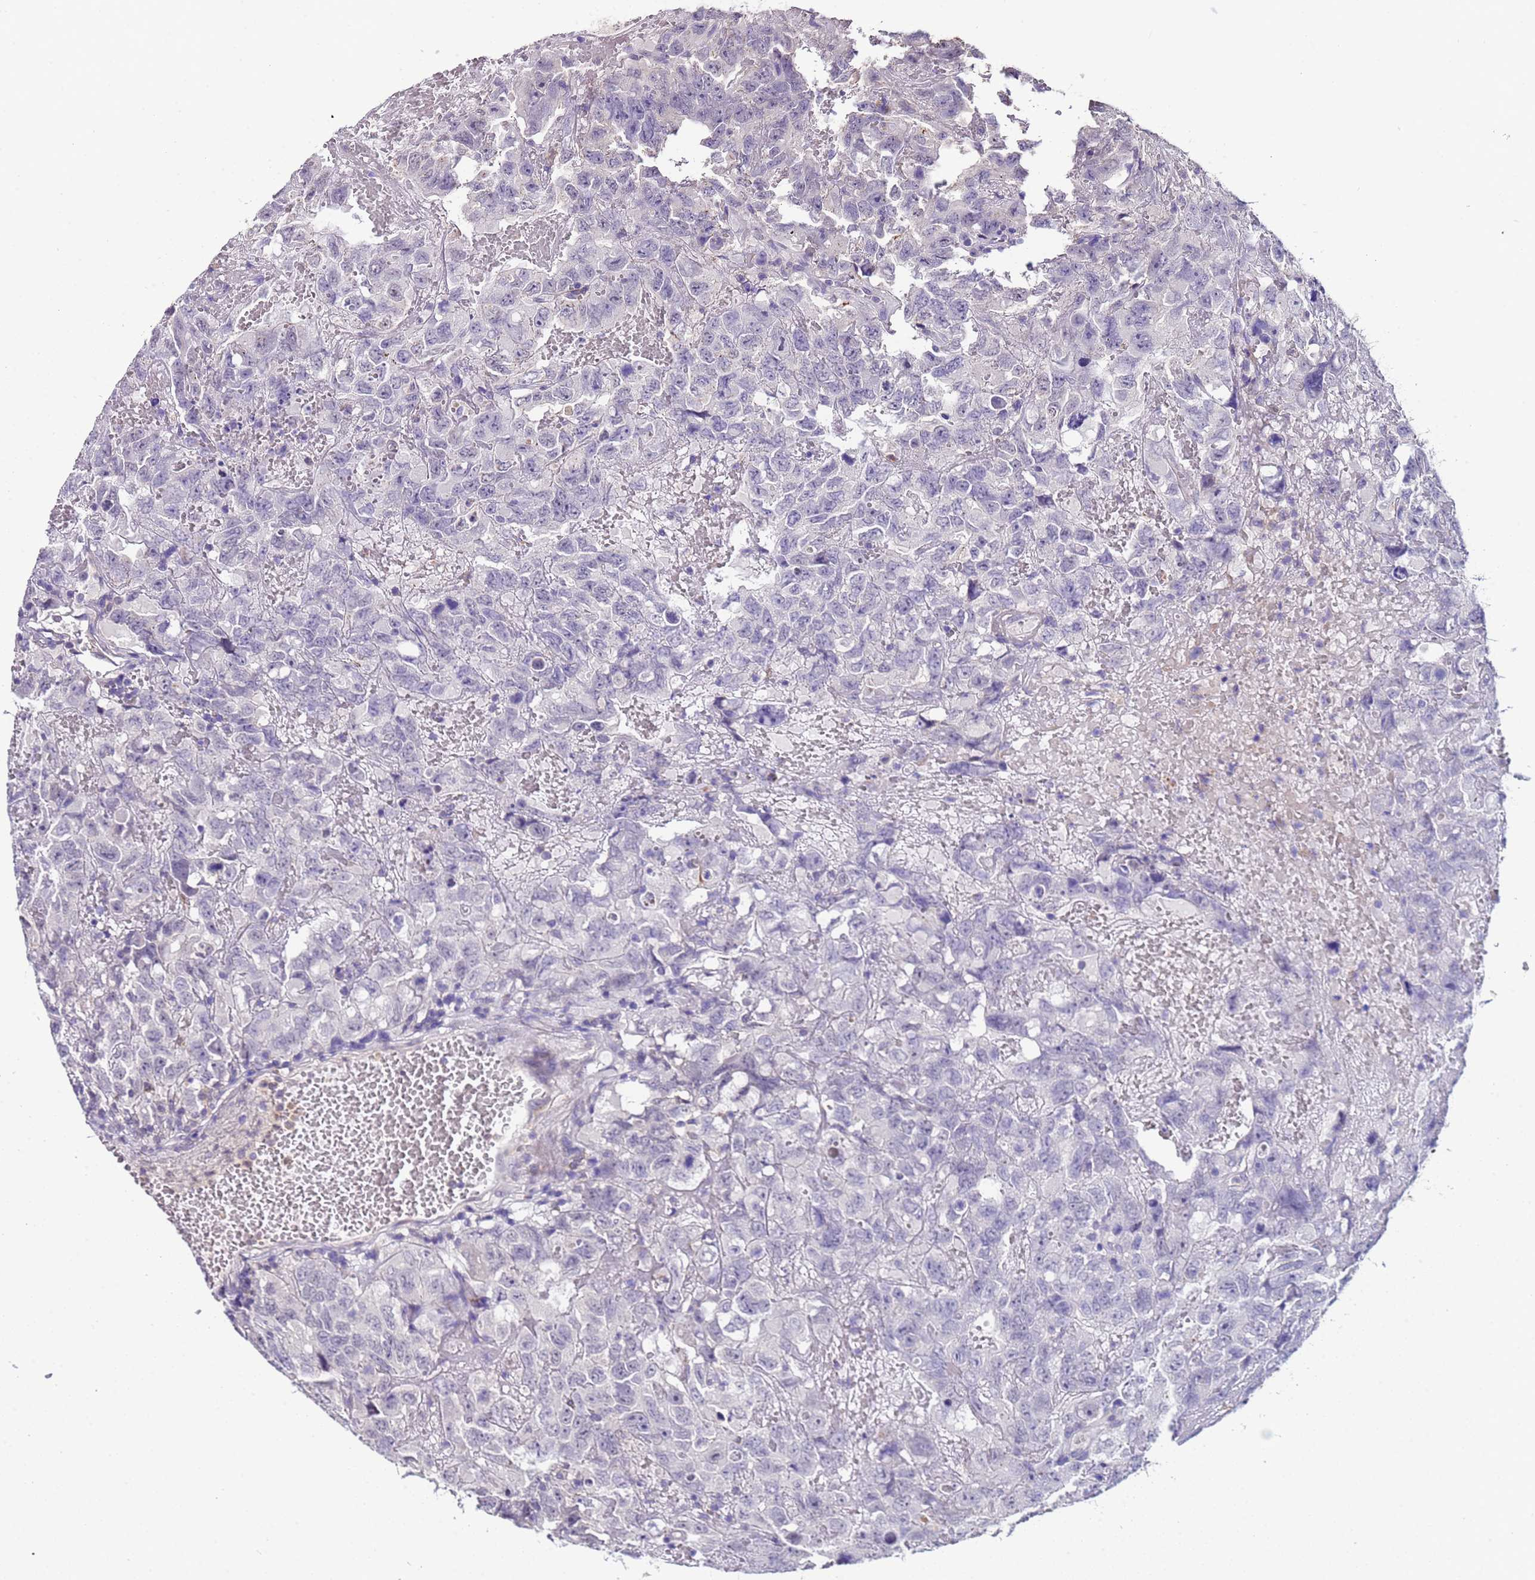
{"staining": {"intensity": "negative", "quantity": "none", "location": "none"}, "tissue": "testis cancer", "cell_type": "Tumor cells", "image_type": "cancer", "snomed": [{"axis": "morphology", "description": "Carcinoma, Embryonal, NOS"}, {"axis": "topography", "description": "Testis"}], "caption": "Testis cancer (embryonal carcinoma) stained for a protein using IHC demonstrates no expression tumor cells.", "gene": "ZNF248", "patient": {"sex": "male", "age": 45}}